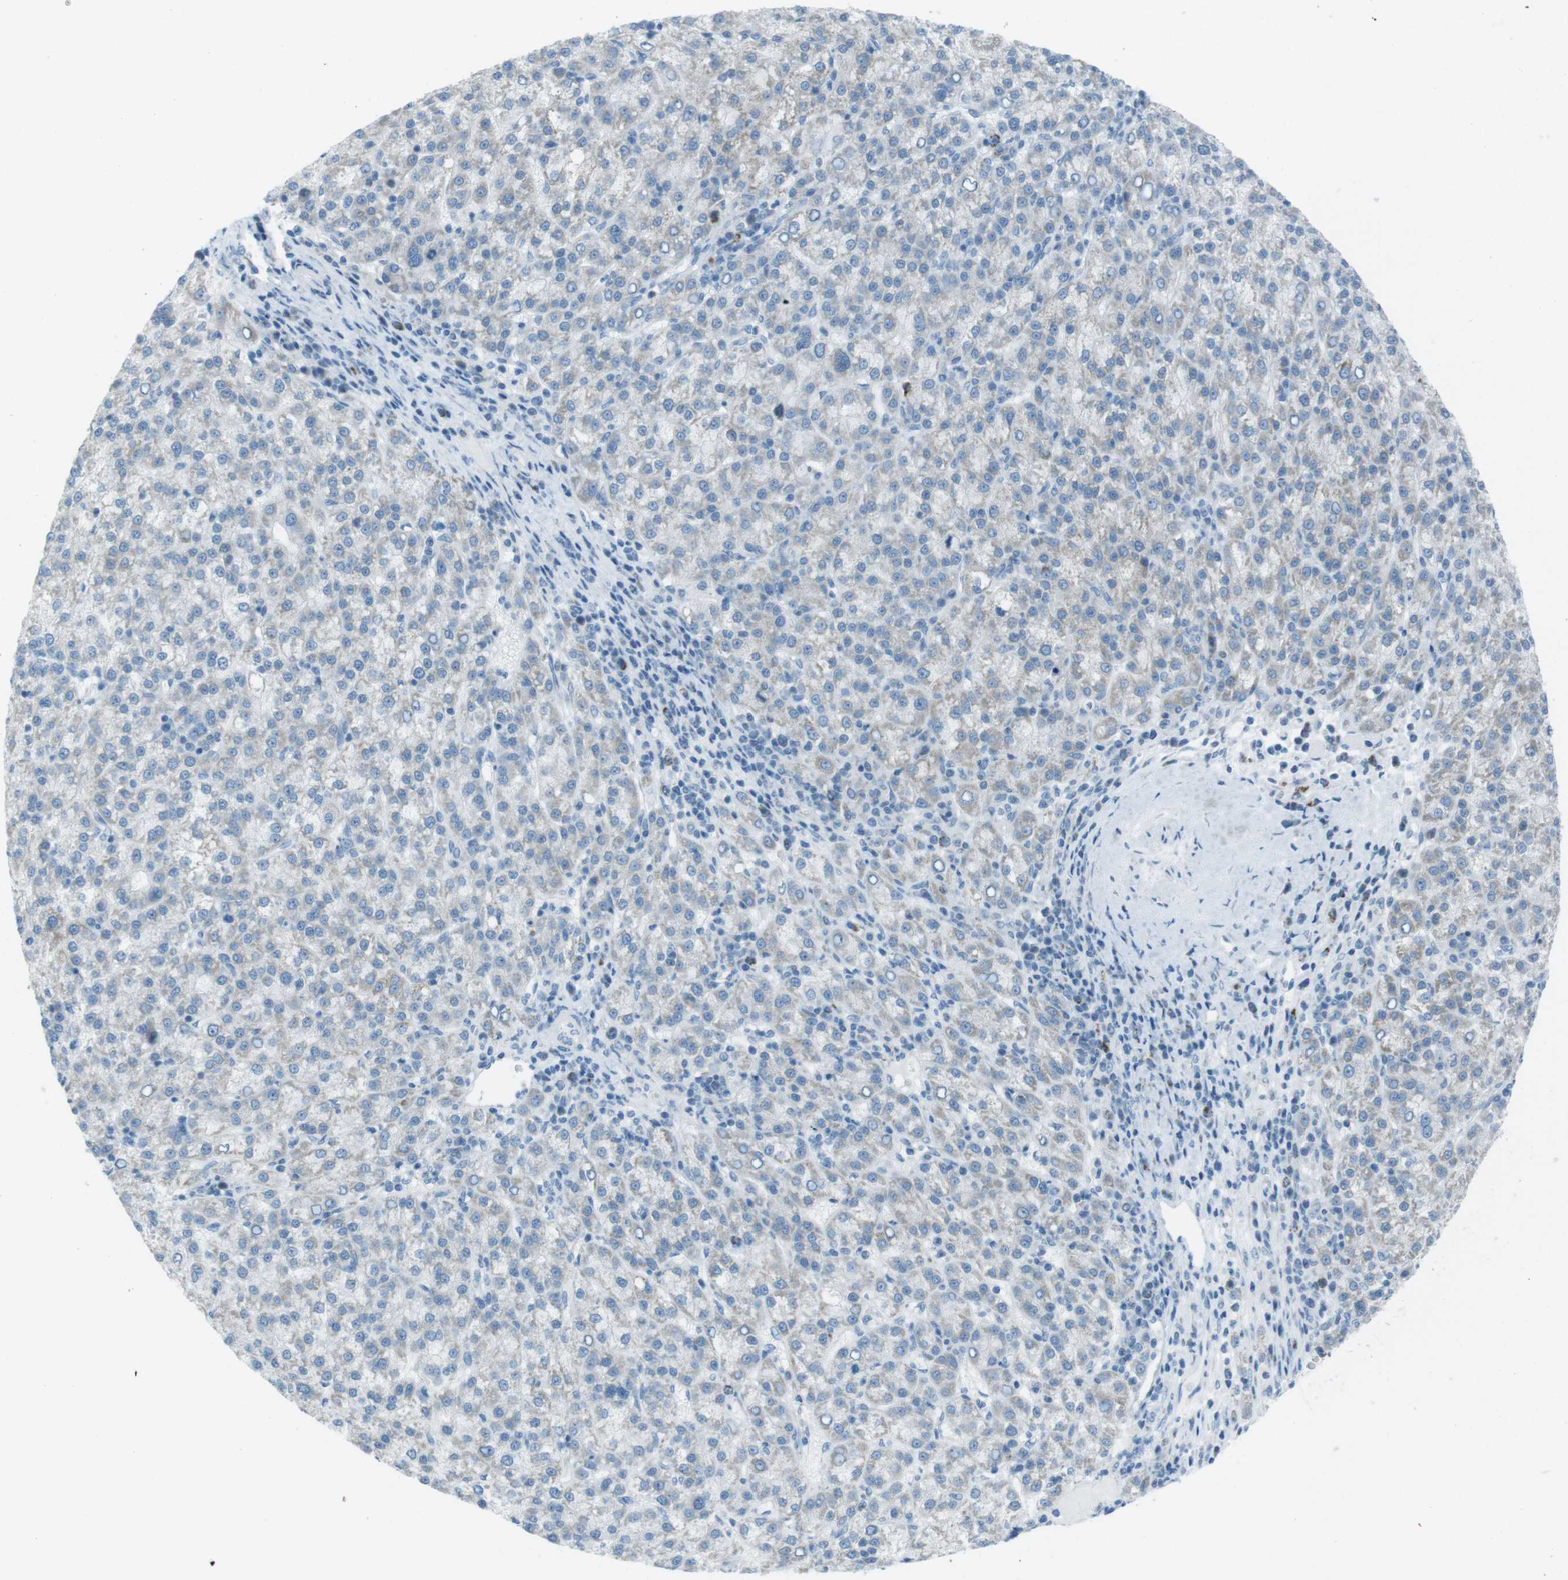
{"staining": {"intensity": "weak", "quantity": ">75%", "location": "cytoplasmic/membranous"}, "tissue": "liver cancer", "cell_type": "Tumor cells", "image_type": "cancer", "snomed": [{"axis": "morphology", "description": "Carcinoma, Hepatocellular, NOS"}, {"axis": "topography", "description": "Liver"}], "caption": "Liver hepatocellular carcinoma stained for a protein demonstrates weak cytoplasmic/membranous positivity in tumor cells.", "gene": "DNAJA3", "patient": {"sex": "female", "age": 58}}